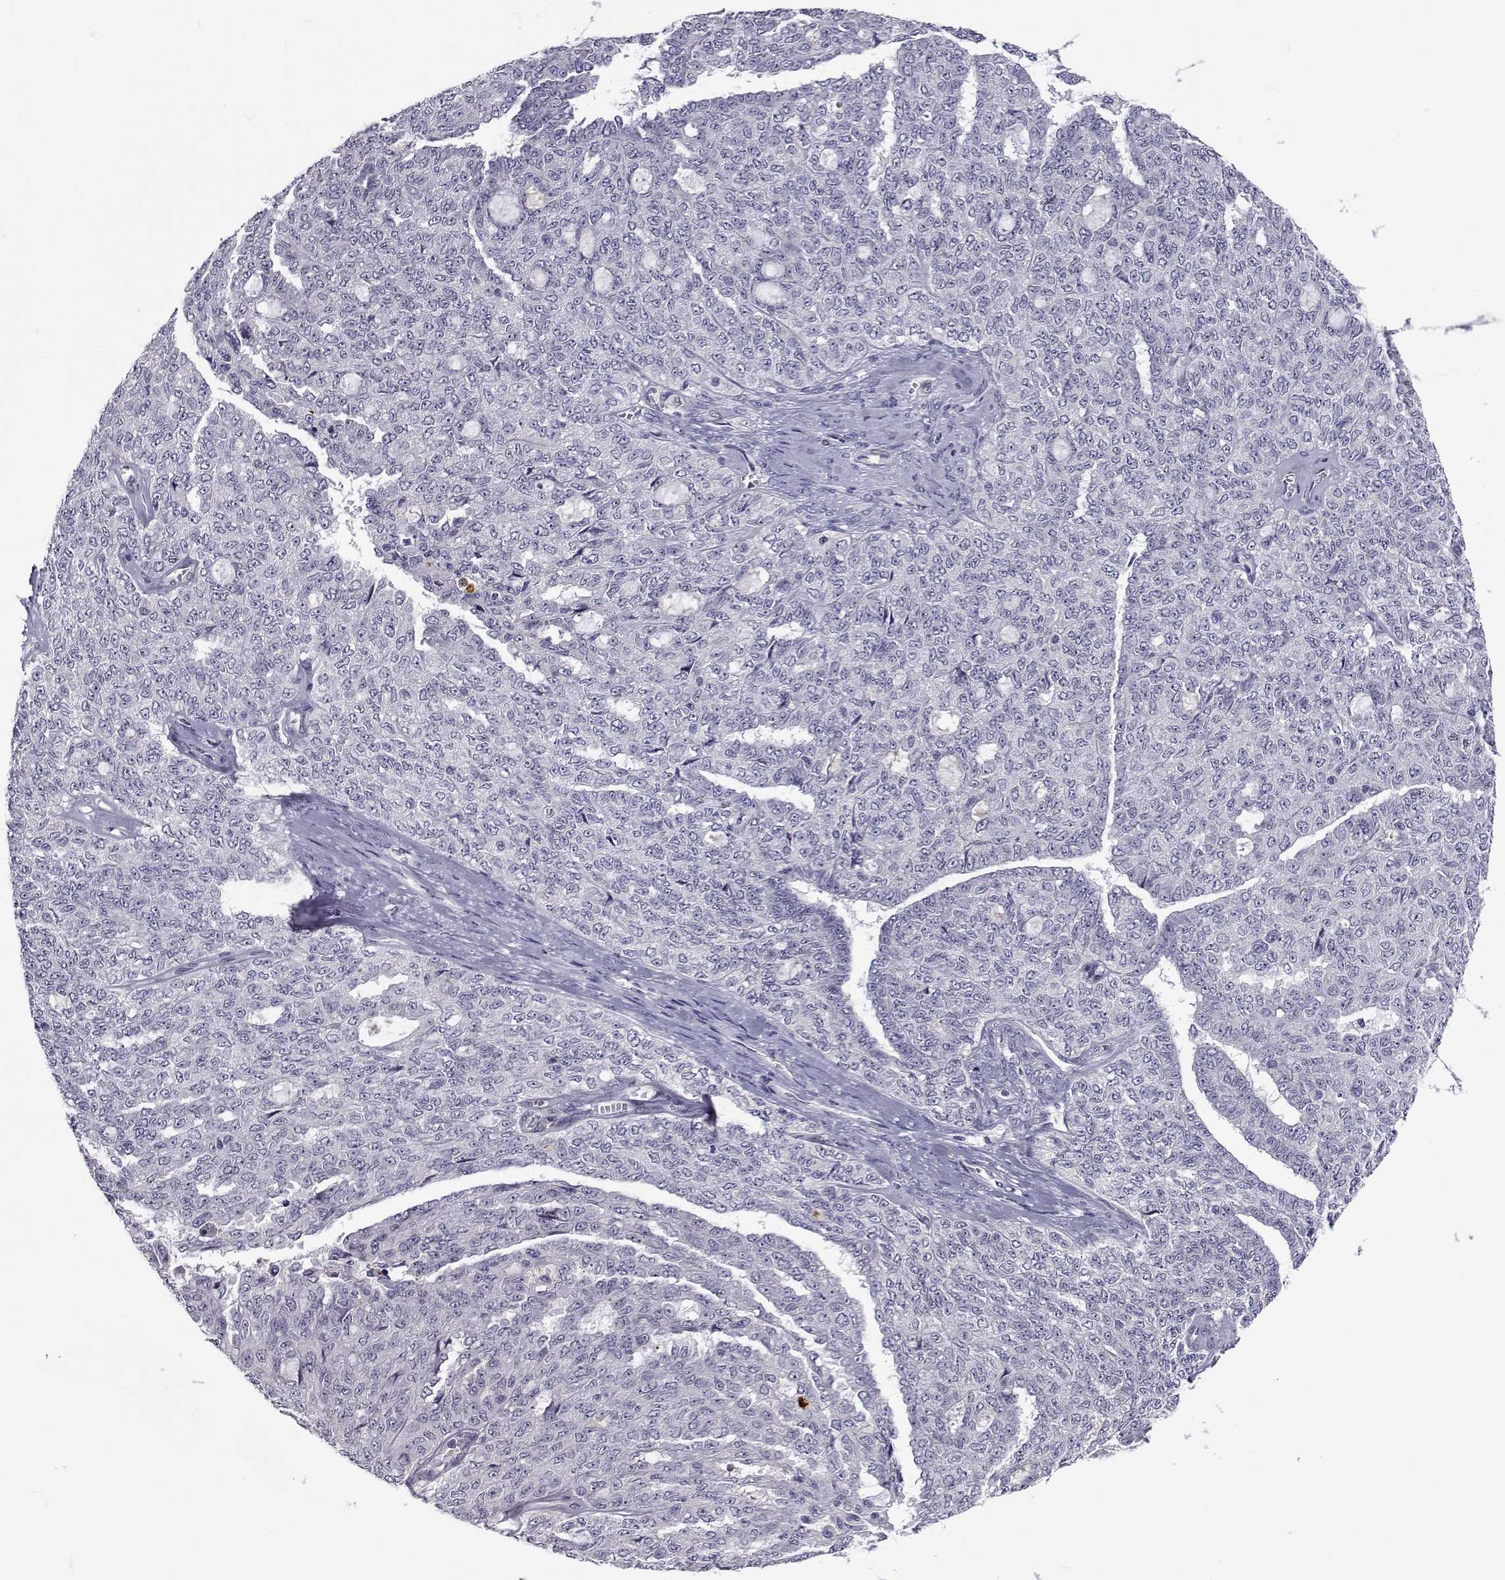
{"staining": {"intensity": "negative", "quantity": "none", "location": "none"}, "tissue": "ovarian cancer", "cell_type": "Tumor cells", "image_type": "cancer", "snomed": [{"axis": "morphology", "description": "Cystadenocarcinoma, serous, NOS"}, {"axis": "topography", "description": "Ovary"}], "caption": "The histopathology image displays no staining of tumor cells in ovarian cancer. Brightfield microscopy of immunohistochemistry stained with DAB (brown) and hematoxylin (blue), captured at high magnification.", "gene": "SLC6A3", "patient": {"sex": "female", "age": 71}}